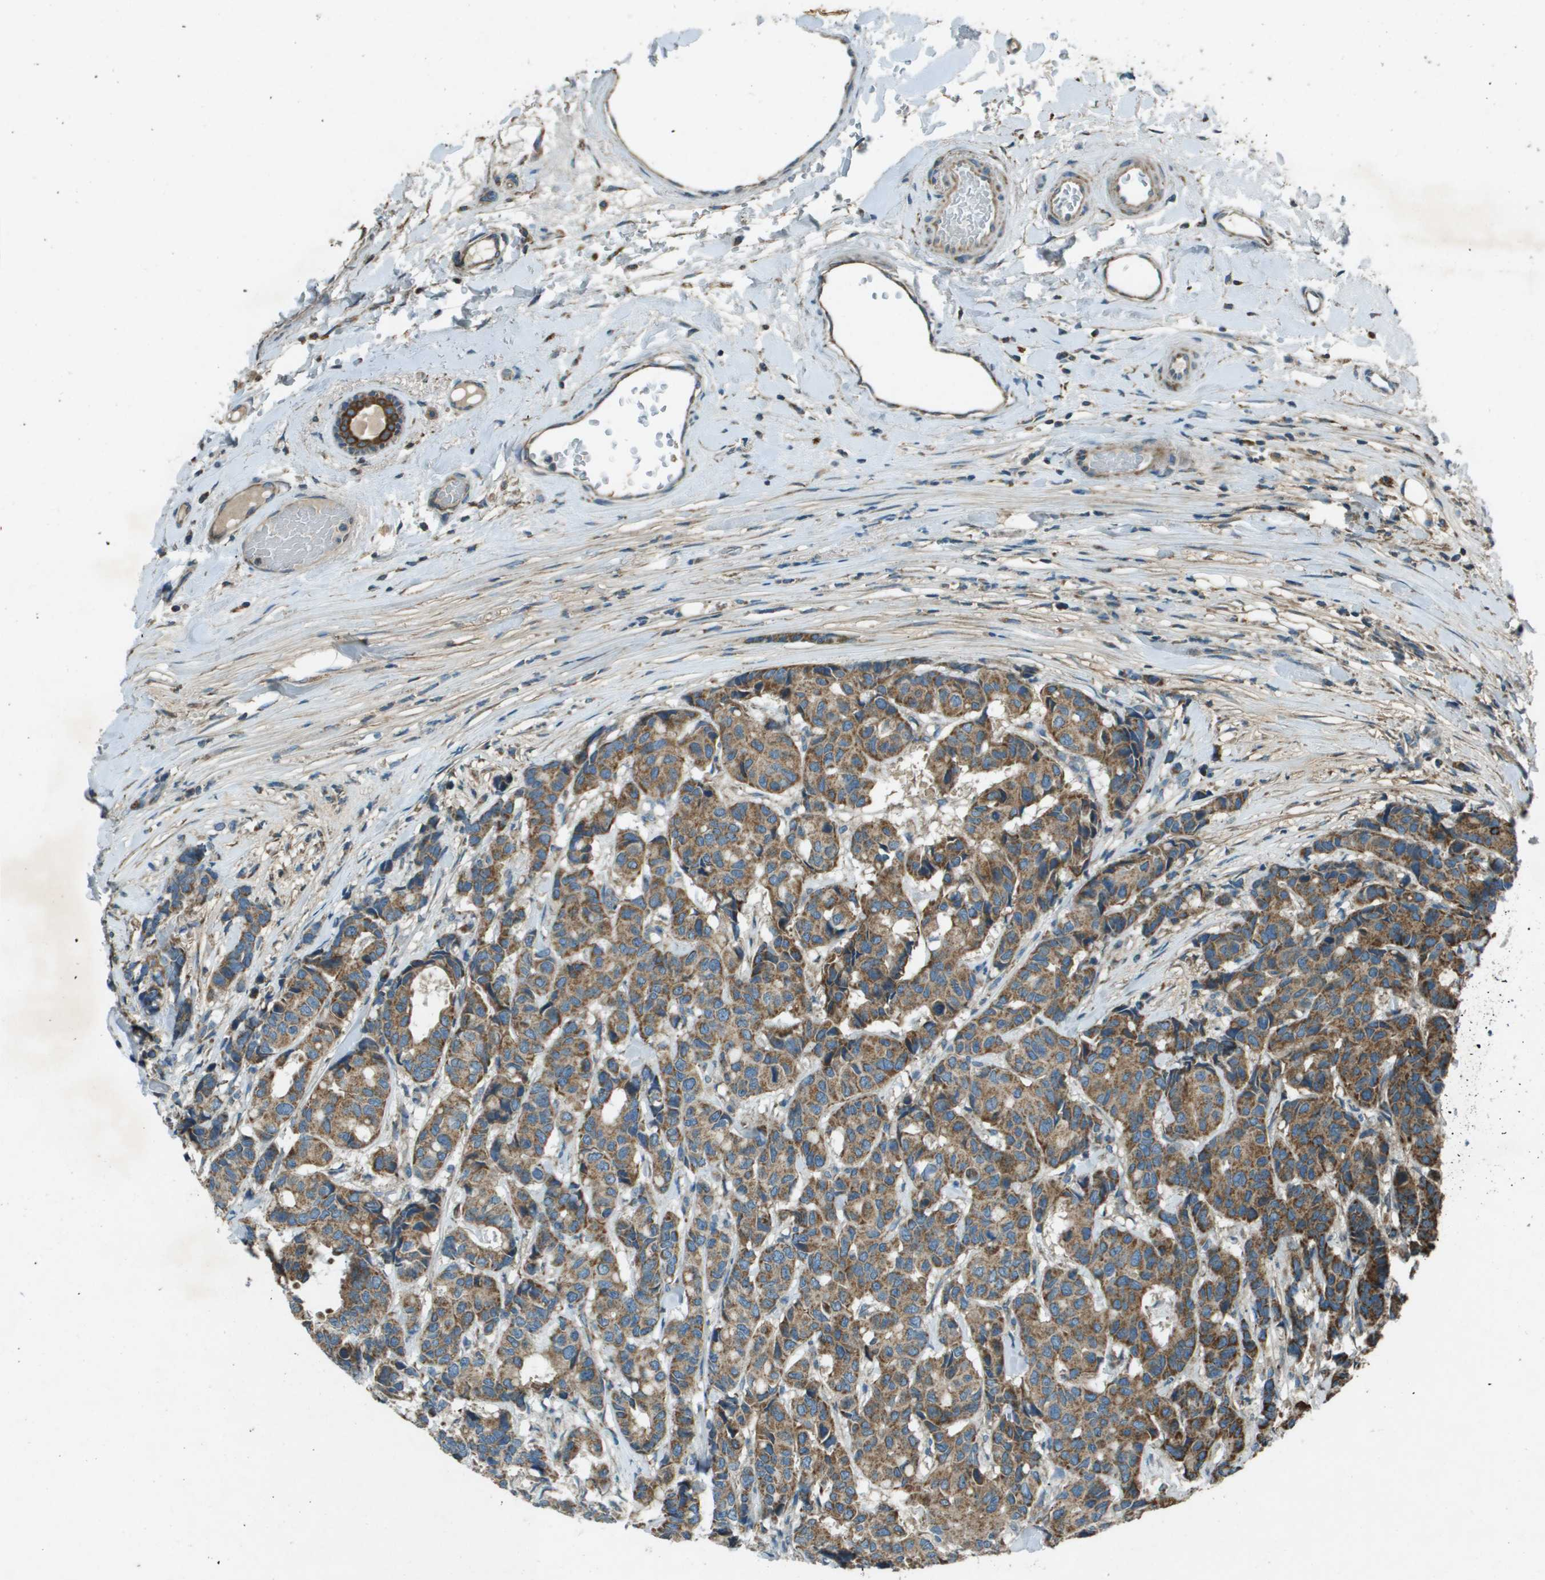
{"staining": {"intensity": "moderate", "quantity": ">75%", "location": "cytoplasmic/membranous"}, "tissue": "breast cancer", "cell_type": "Tumor cells", "image_type": "cancer", "snomed": [{"axis": "morphology", "description": "Duct carcinoma"}, {"axis": "topography", "description": "Breast"}], "caption": "Immunohistochemistry (IHC) photomicrograph of neoplastic tissue: infiltrating ductal carcinoma (breast) stained using immunohistochemistry (IHC) reveals medium levels of moderate protein expression localized specifically in the cytoplasmic/membranous of tumor cells, appearing as a cytoplasmic/membranous brown color.", "gene": "MIGA1", "patient": {"sex": "female", "age": 87}}